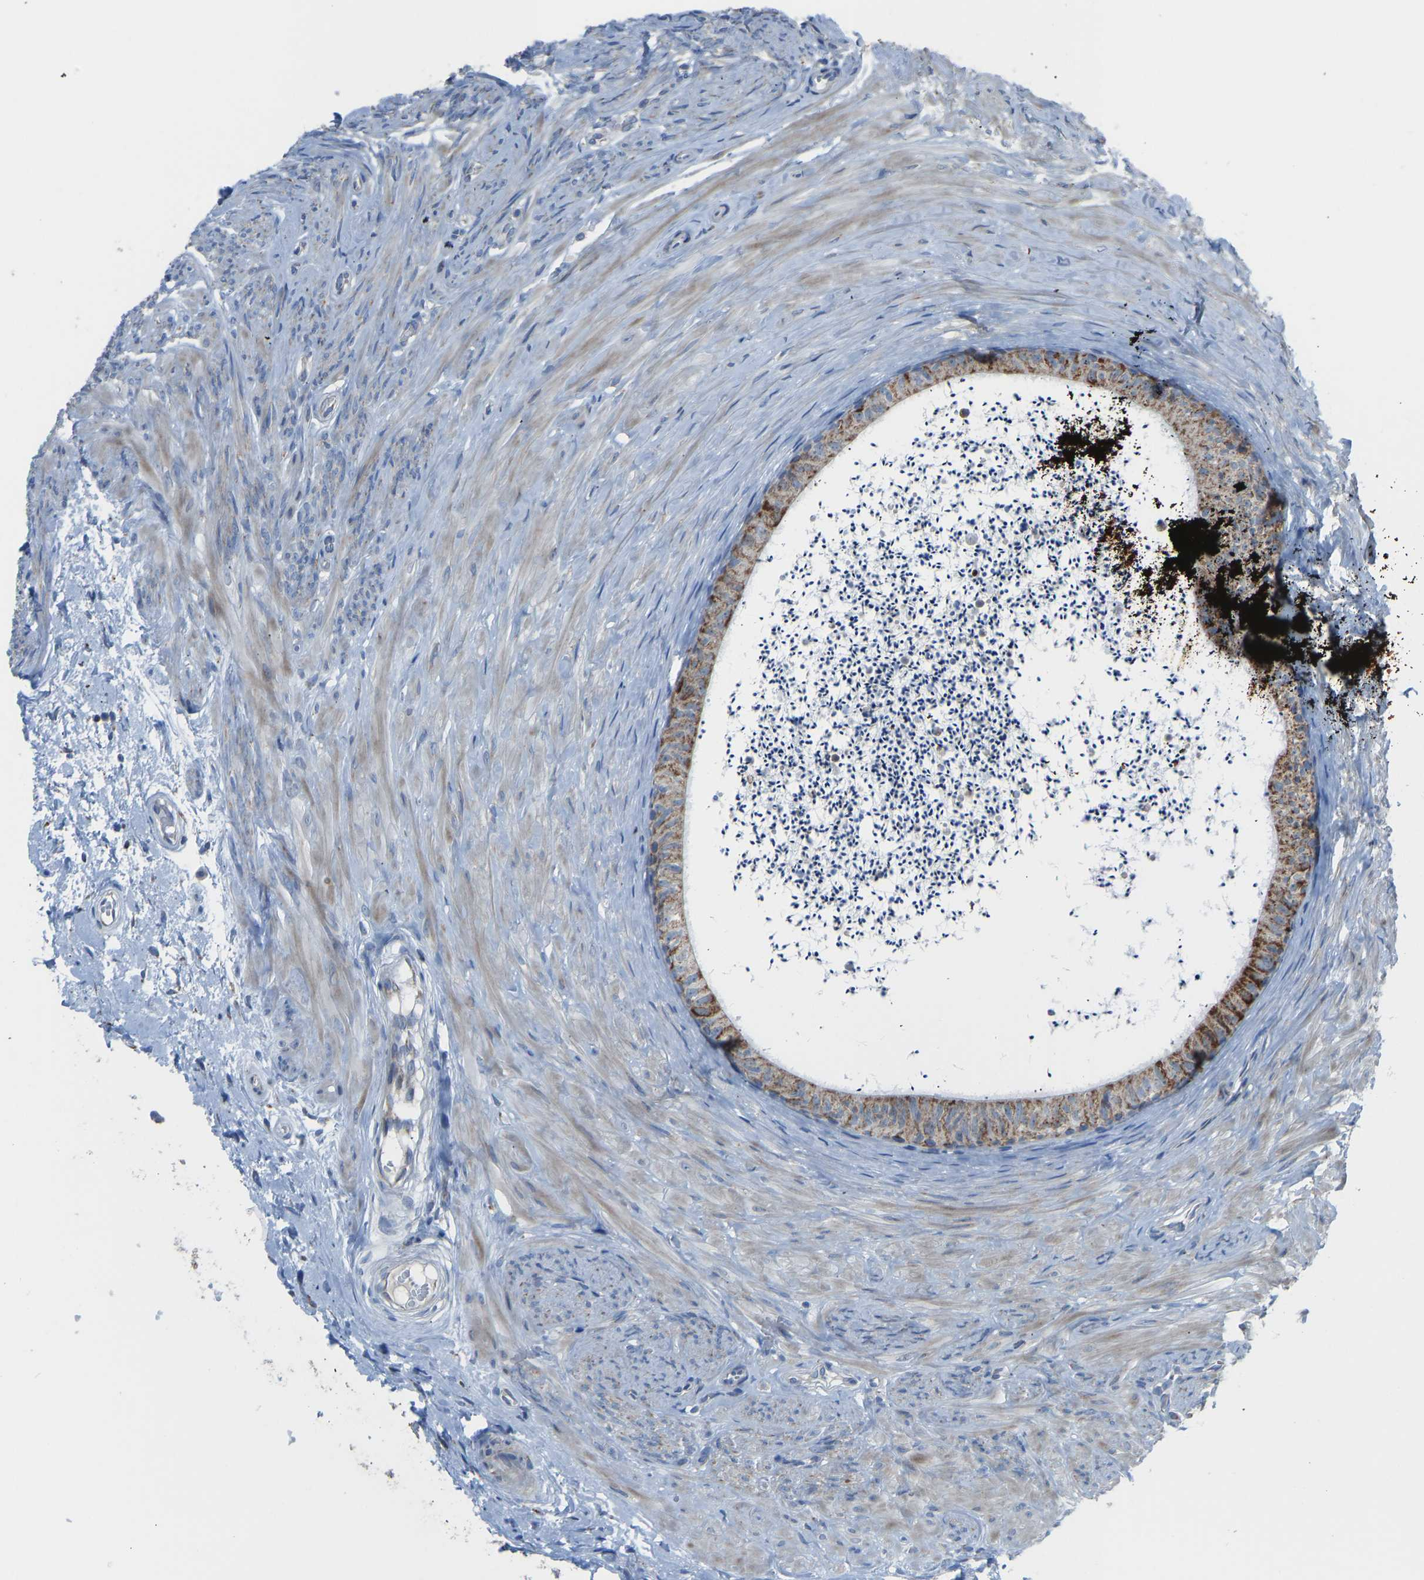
{"staining": {"intensity": "moderate", "quantity": ">75%", "location": "cytoplasmic/membranous"}, "tissue": "epididymis", "cell_type": "Glandular cells", "image_type": "normal", "snomed": [{"axis": "morphology", "description": "Normal tissue, NOS"}, {"axis": "topography", "description": "Epididymis"}], "caption": "Epididymis stained with a brown dye displays moderate cytoplasmic/membranous positive positivity in approximately >75% of glandular cells.", "gene": "SMIM20", "patient": {"sex": "male", "age": 56}}